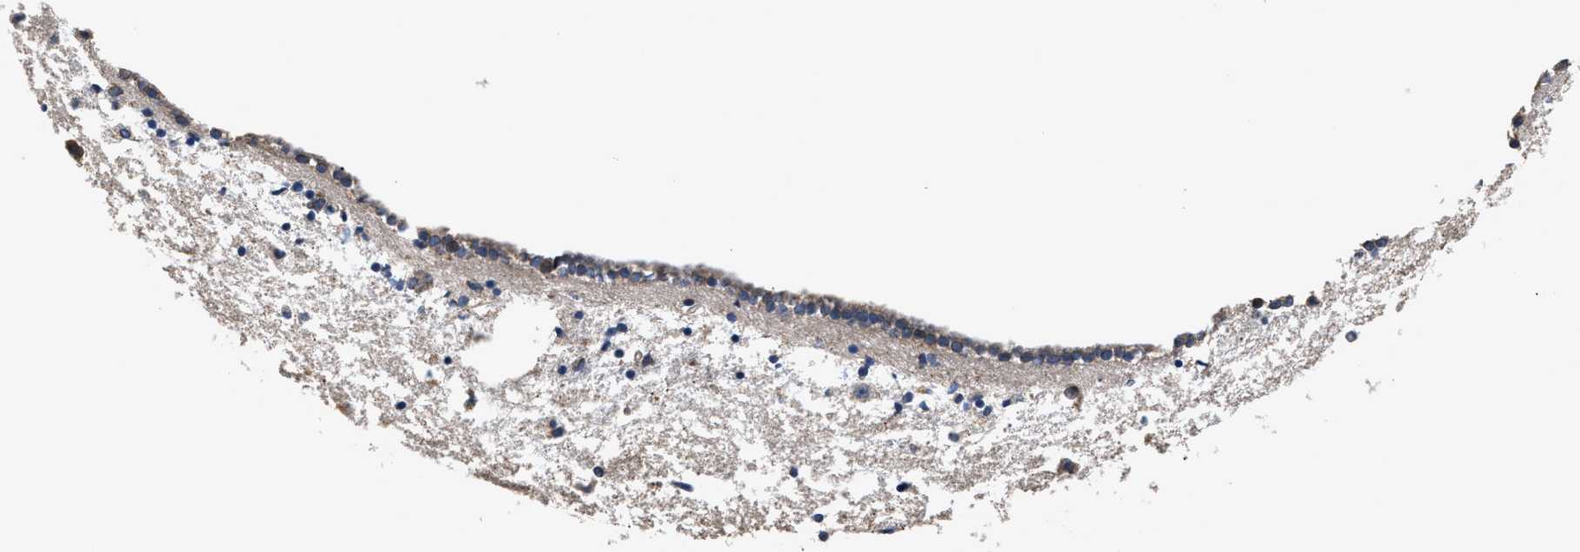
{"staining": {"intensity": "weak", "quantity": "<25%", "location": "cytoplasmic/membranous"}, "tissue": "caudate", "cell_type": "Glial cells", "image_type": "normal", "snomed": [{"axis": "morphology", "description": "Normal tissue, NOS"}, {"axis": "topography", "description": "Lateral ventricle wall"}], "caption": "Micrograph shows no protein staining in glial cells of benign caudate.", "gene": "TNRC18", "patient": {"sex": "male", "age": 45}}